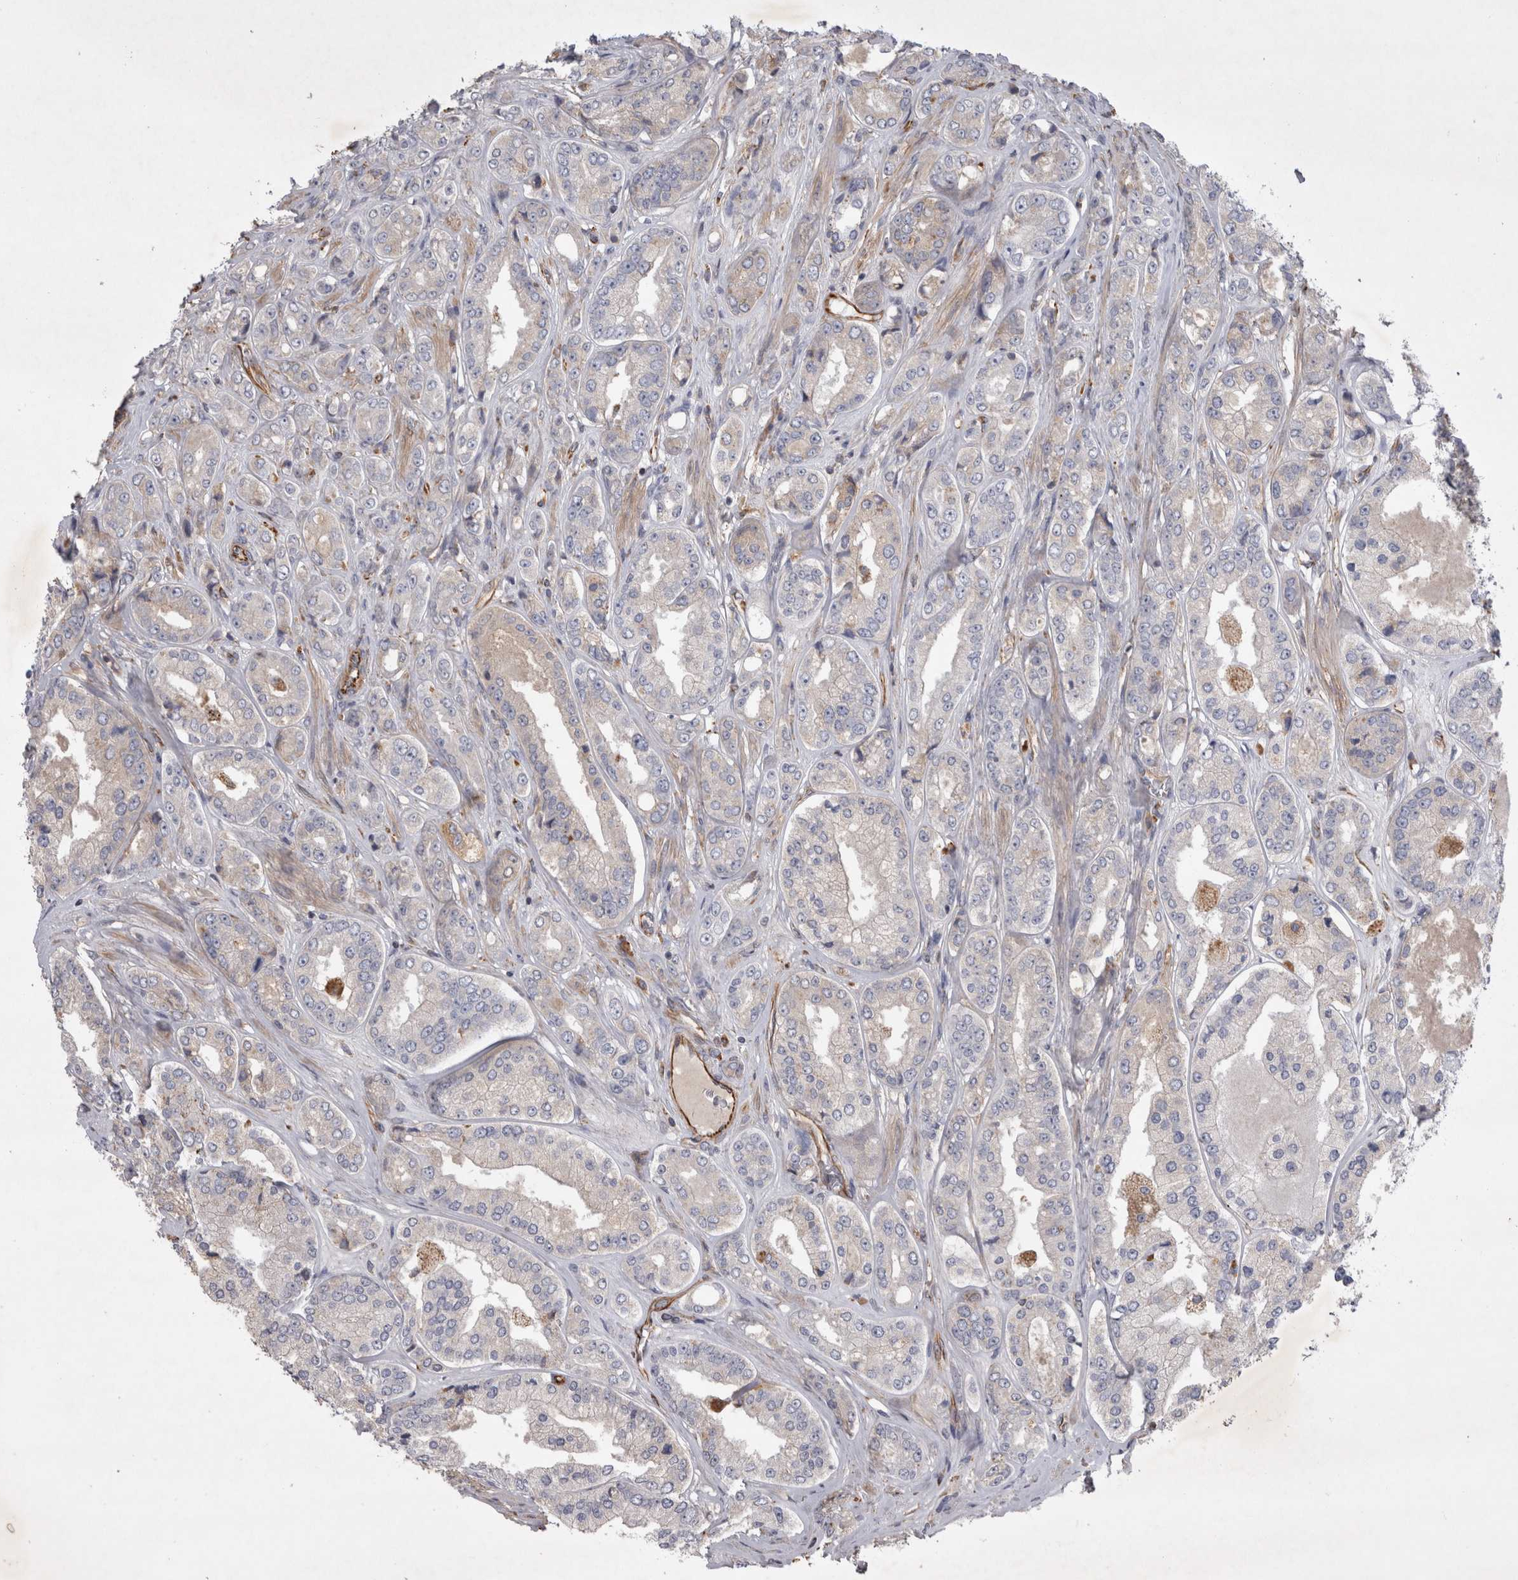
{"staining": {"intensity": "weak", "quantity": "<25%", "location": "cytoplasmic/membranous"}, "tissue": "prostate cancer", "cell_type": "Tumor cells", "image_type": "cancer", "snomed": [{"axis": "morphology", "description": "Adenocarcinoma, High grade"}, {"axis": "topography", "description": "Prostate"}], "caption": "Human prostate cancer stained for a protein using immunohistochemistry (IHC) reveals no expression in tumor cells.", "gene": "STRADB", "patient": {"sex": "male", "age": 61}}